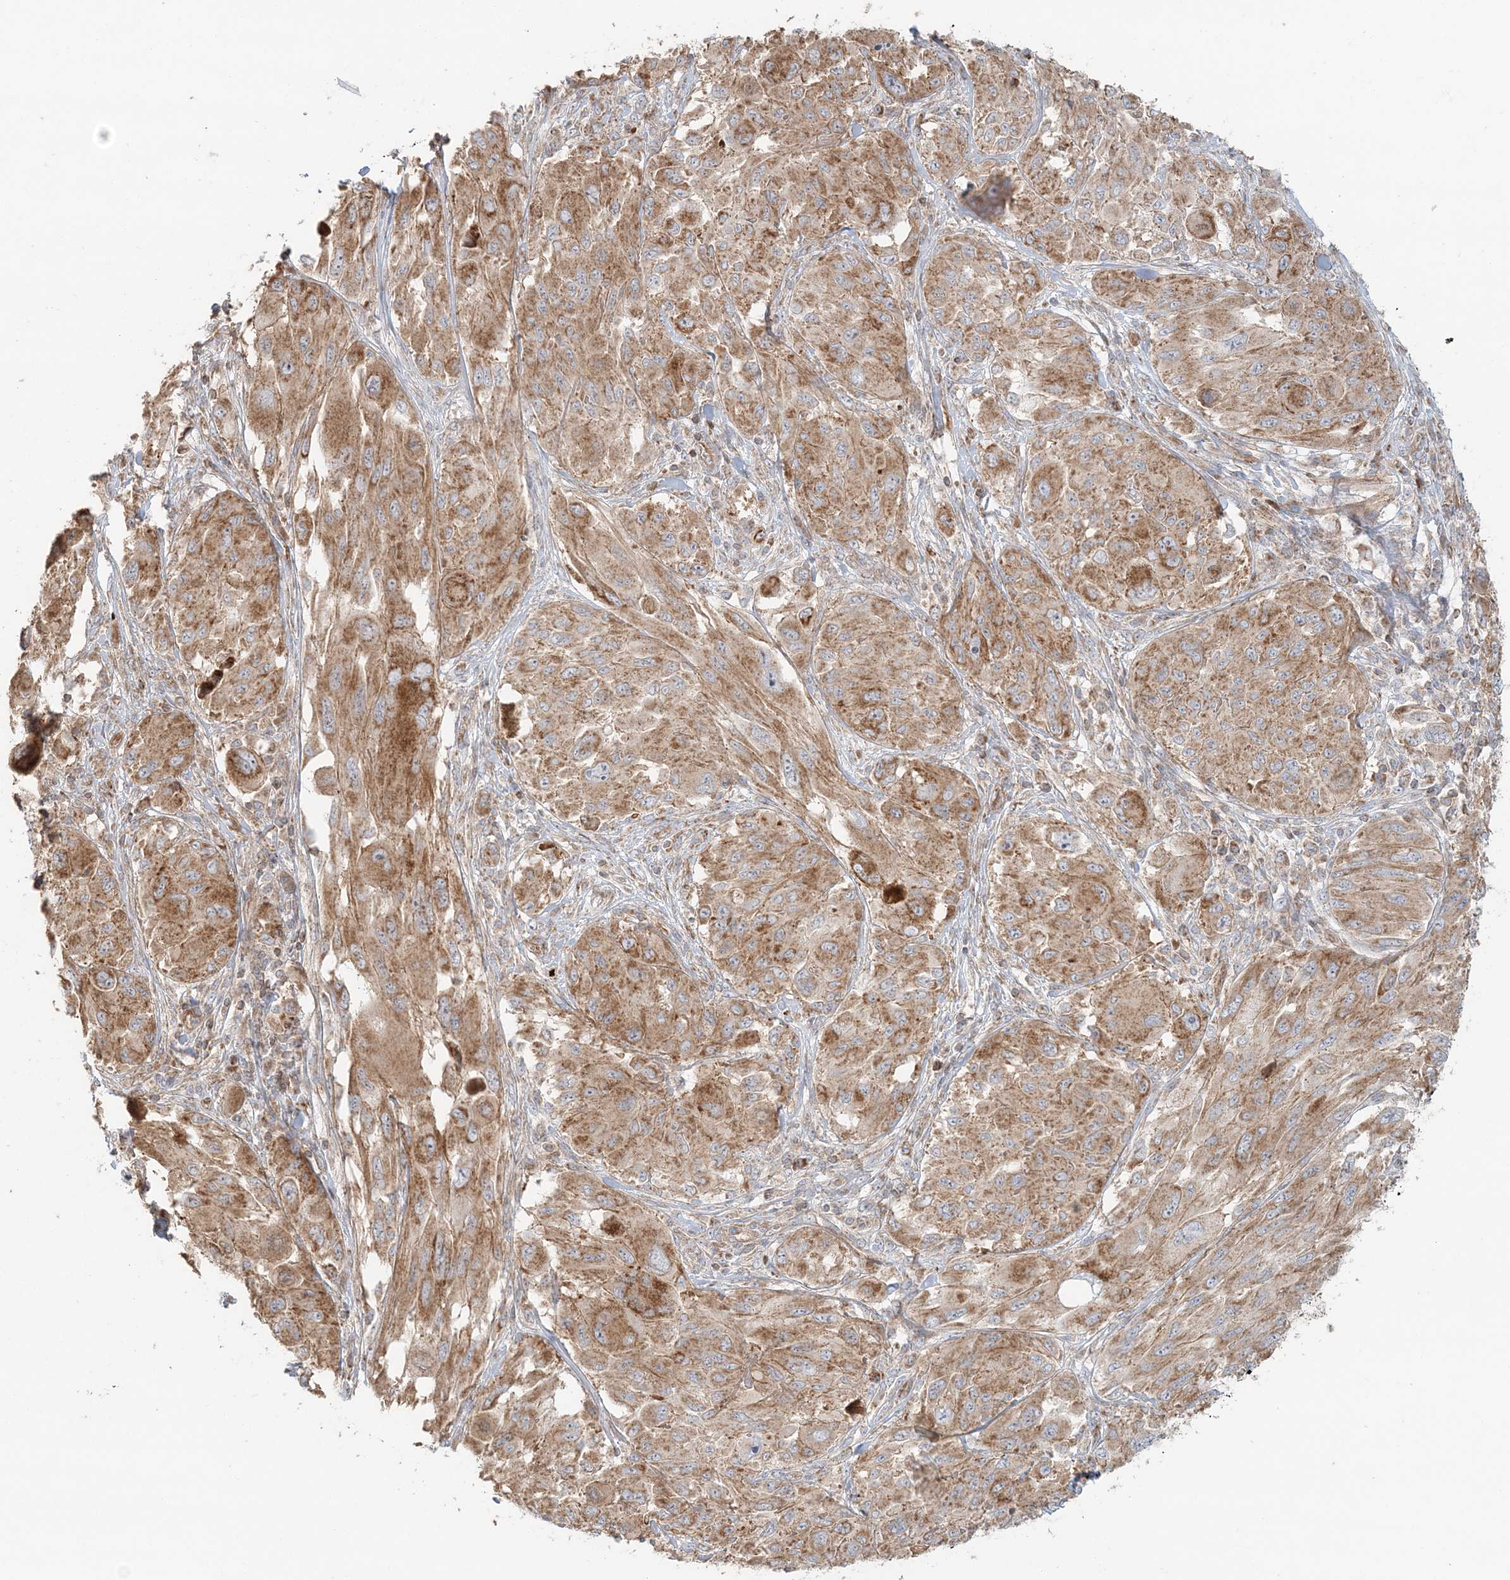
{"staining": {"intensity": "moderate", "quantity": ">75%", "location": "cytoplasmic/membranous"}, "tissue": "melanoma", "cell_type": "Tumor cells", "image_type": "cancer", "snomed": [{"axis": "morphology", "description": "Malignant melanoma, NOS"}, {"axis": "topography", "description": "Skin"}], "caption": "Immunohistochemistry histopathology image of neoplastic tissue: melanoma stained using immunohistochemistry (IHC) reveals medium levels of moderate protein expression localized specifically in the cytoplasmic/membranous of tumor cells, appearing as a cytoplasmic/membranous brown color.", "gene": "KIAA0232", "patient": {"sex": "female", "age": 91}}